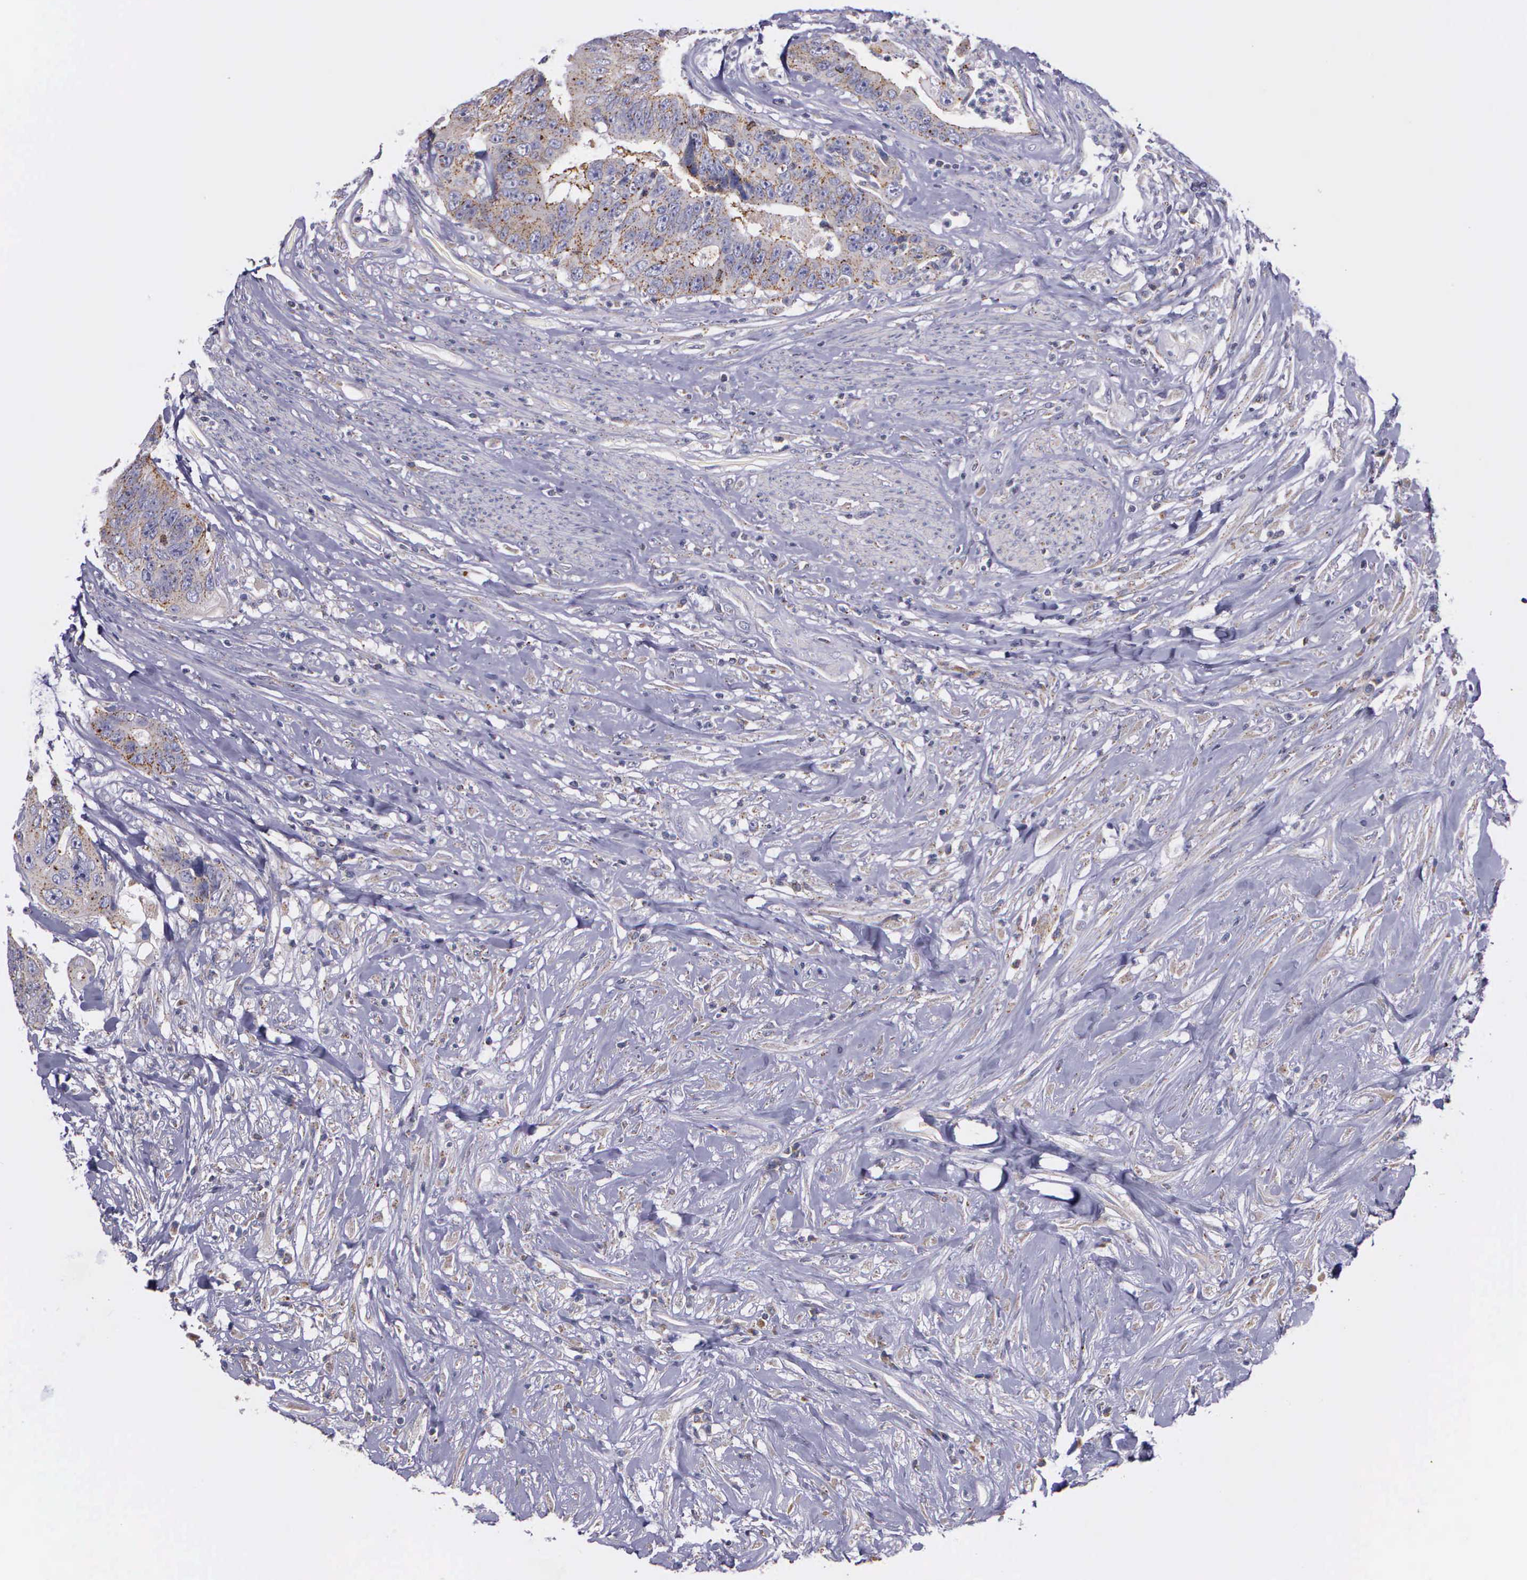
{"staining": {"intensity": "weak", "quantity": "25%-75%", "location": "cytoplasmic/membranous"}, "tissue": "colorectal cancer", "cell_type": "Tumor cells", "image_type": "cancer", "snomed": [{"axis": "morphology", "description": "Adenocarcinoma, NOS"}, {"axis": "topography", "description": "Rectum"}], "caption": "Immunohistochemical staining of human colorectal cancer exhibits low levels of weak cytoplasmic/membranous positivity in about 25%-75% of tumor cells.", "gene": "MIA2", "patient": {"sex": "female", "age": 65}}